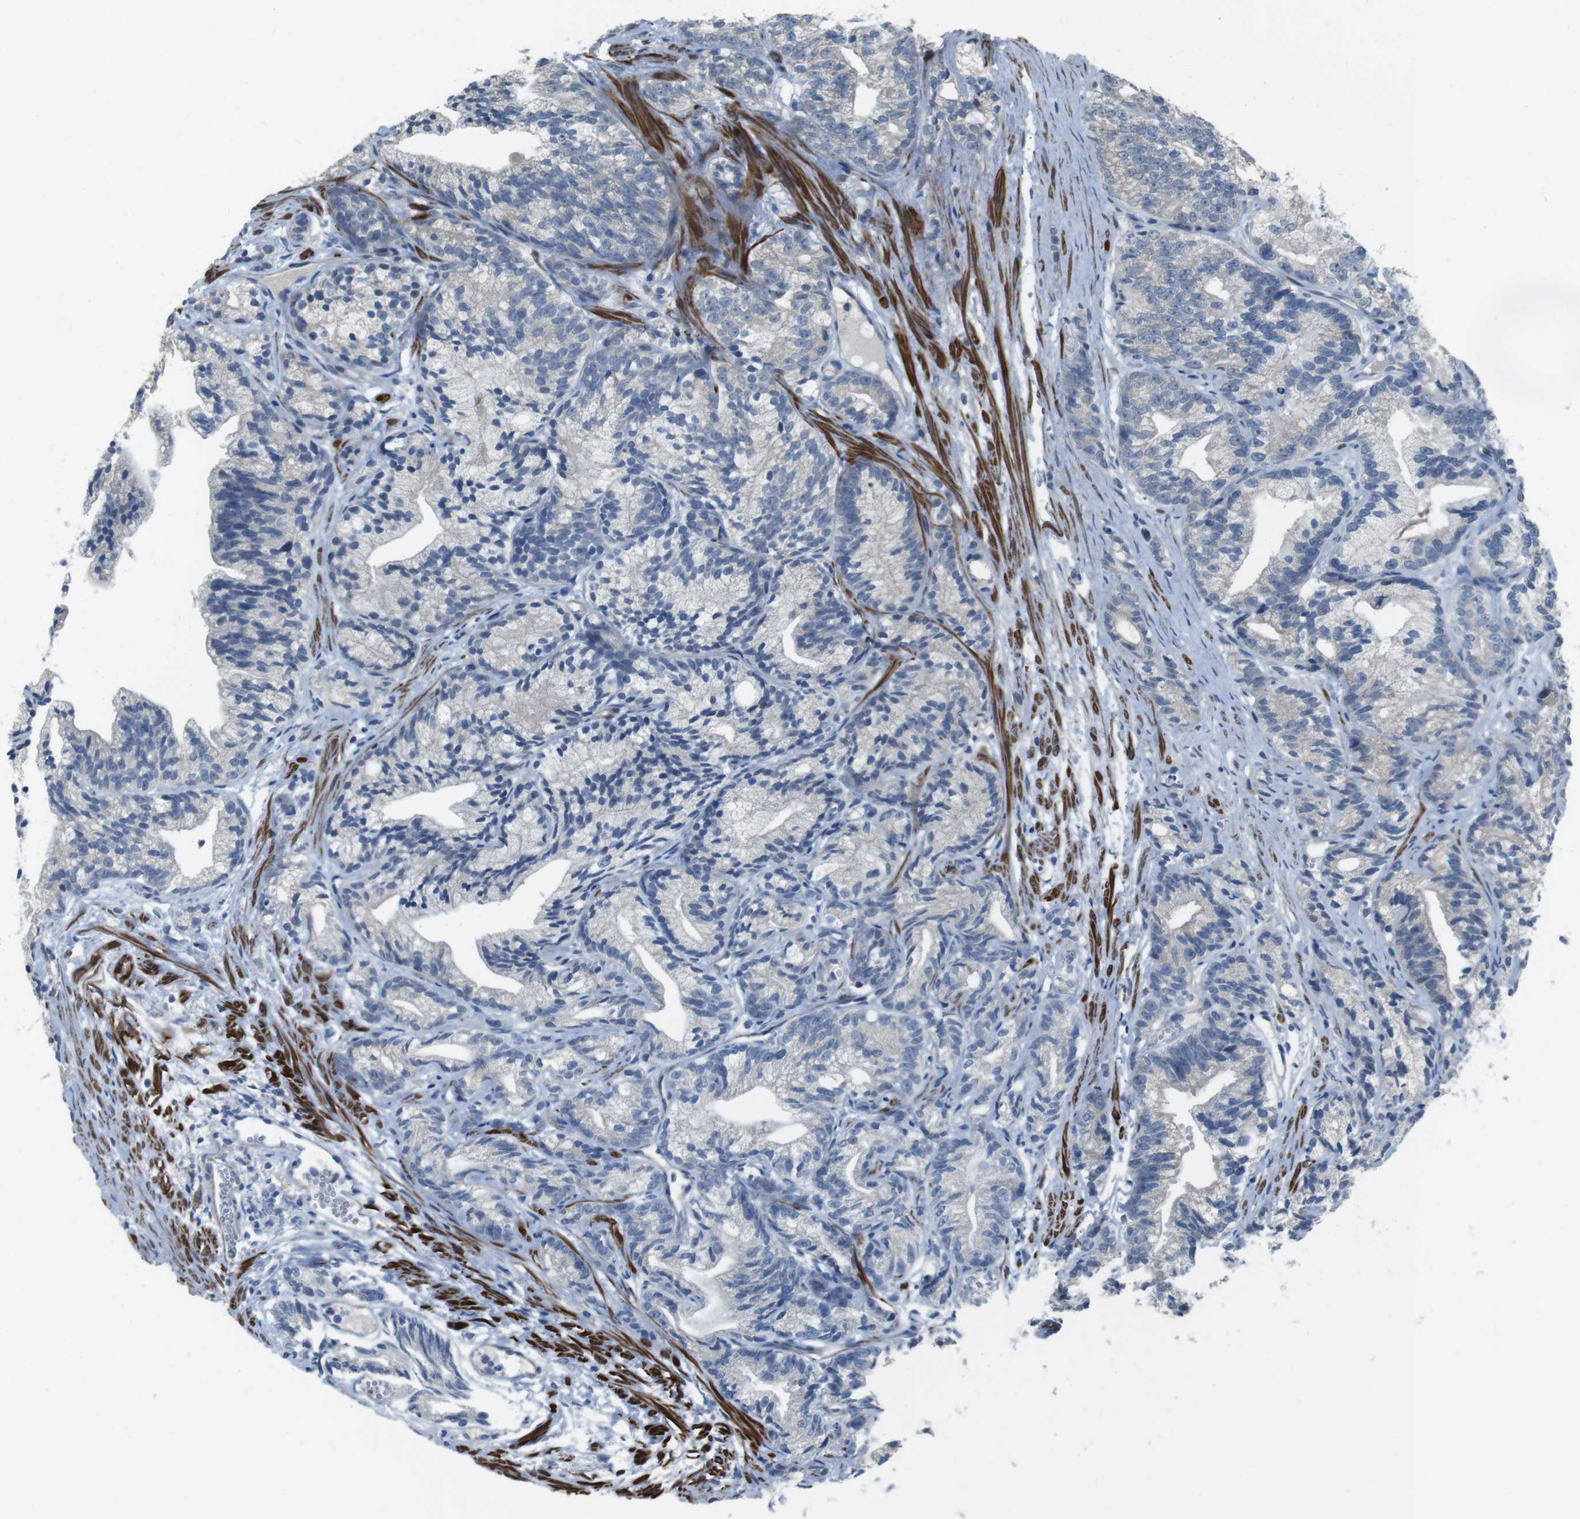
{"staining": {"intensity": "negative", "quantity": "none", "location": "none"}, "tissue": "prostate cancer", "cell_type": "Tumor cells", "image_type": "cancer", "snomed": [{"axis": "morphology", "description": "Adenocarcinoma, Low grade"}, {"axis": "topography", "description": "Prostate"}], "caption": "IHC image of adenocarcinoma (low-grade) (prostate) stained for a protein (brown), which exhibits no expression in tumor cells. Brightfield microscopy of immunohistochemistry stained with DAB (brown) and hematoxylin (blue), captured at high magnification.", "gene": "PBRM1", "patient": {"sex": "male", "age": 89}}